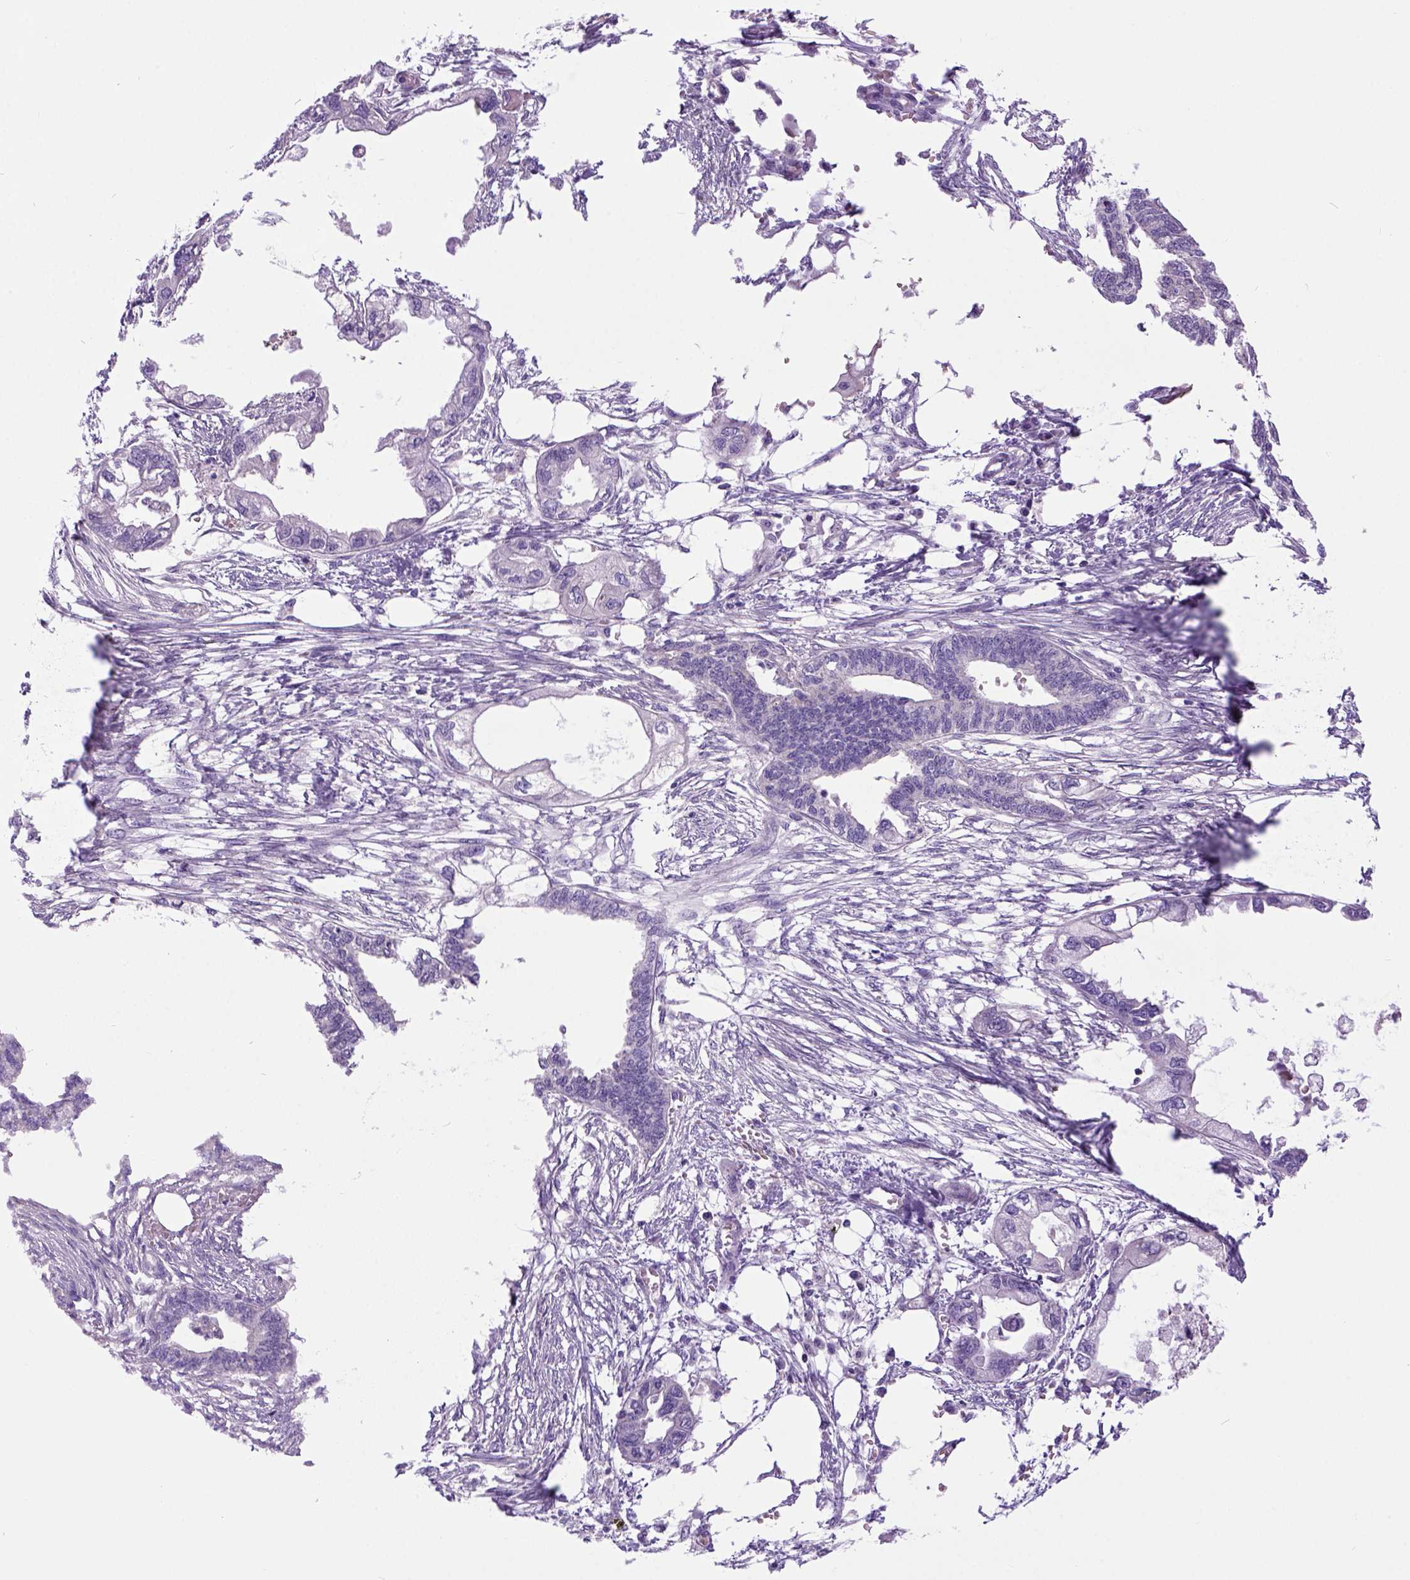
{"staining": {"intensity": "negative", "quantity": "none", "location": "none"}, "tissue": "endometrial cancer", "cell_type": "Tumor cells", "image_type": "cancer", "snomed": [{"axis": "morphology", "description": "Adenocarcinoma, NOS"}, {"axis": "morphology", "description": "Adenocarcinoma, metastatic, NOS"}, {"axis": "topography", "description": "Adipose tissue"}, {"axis": "topography", "description": "Endometrium"}], "caption": "Tumor cells show no significant positivity in endometrial cancer (adenocarcinoma). (DAB immunohistochemistry (IHC) with hematoxylin counter stain).", "gene": "NEK5", "patient": {"sex": "female", "age": 67}}